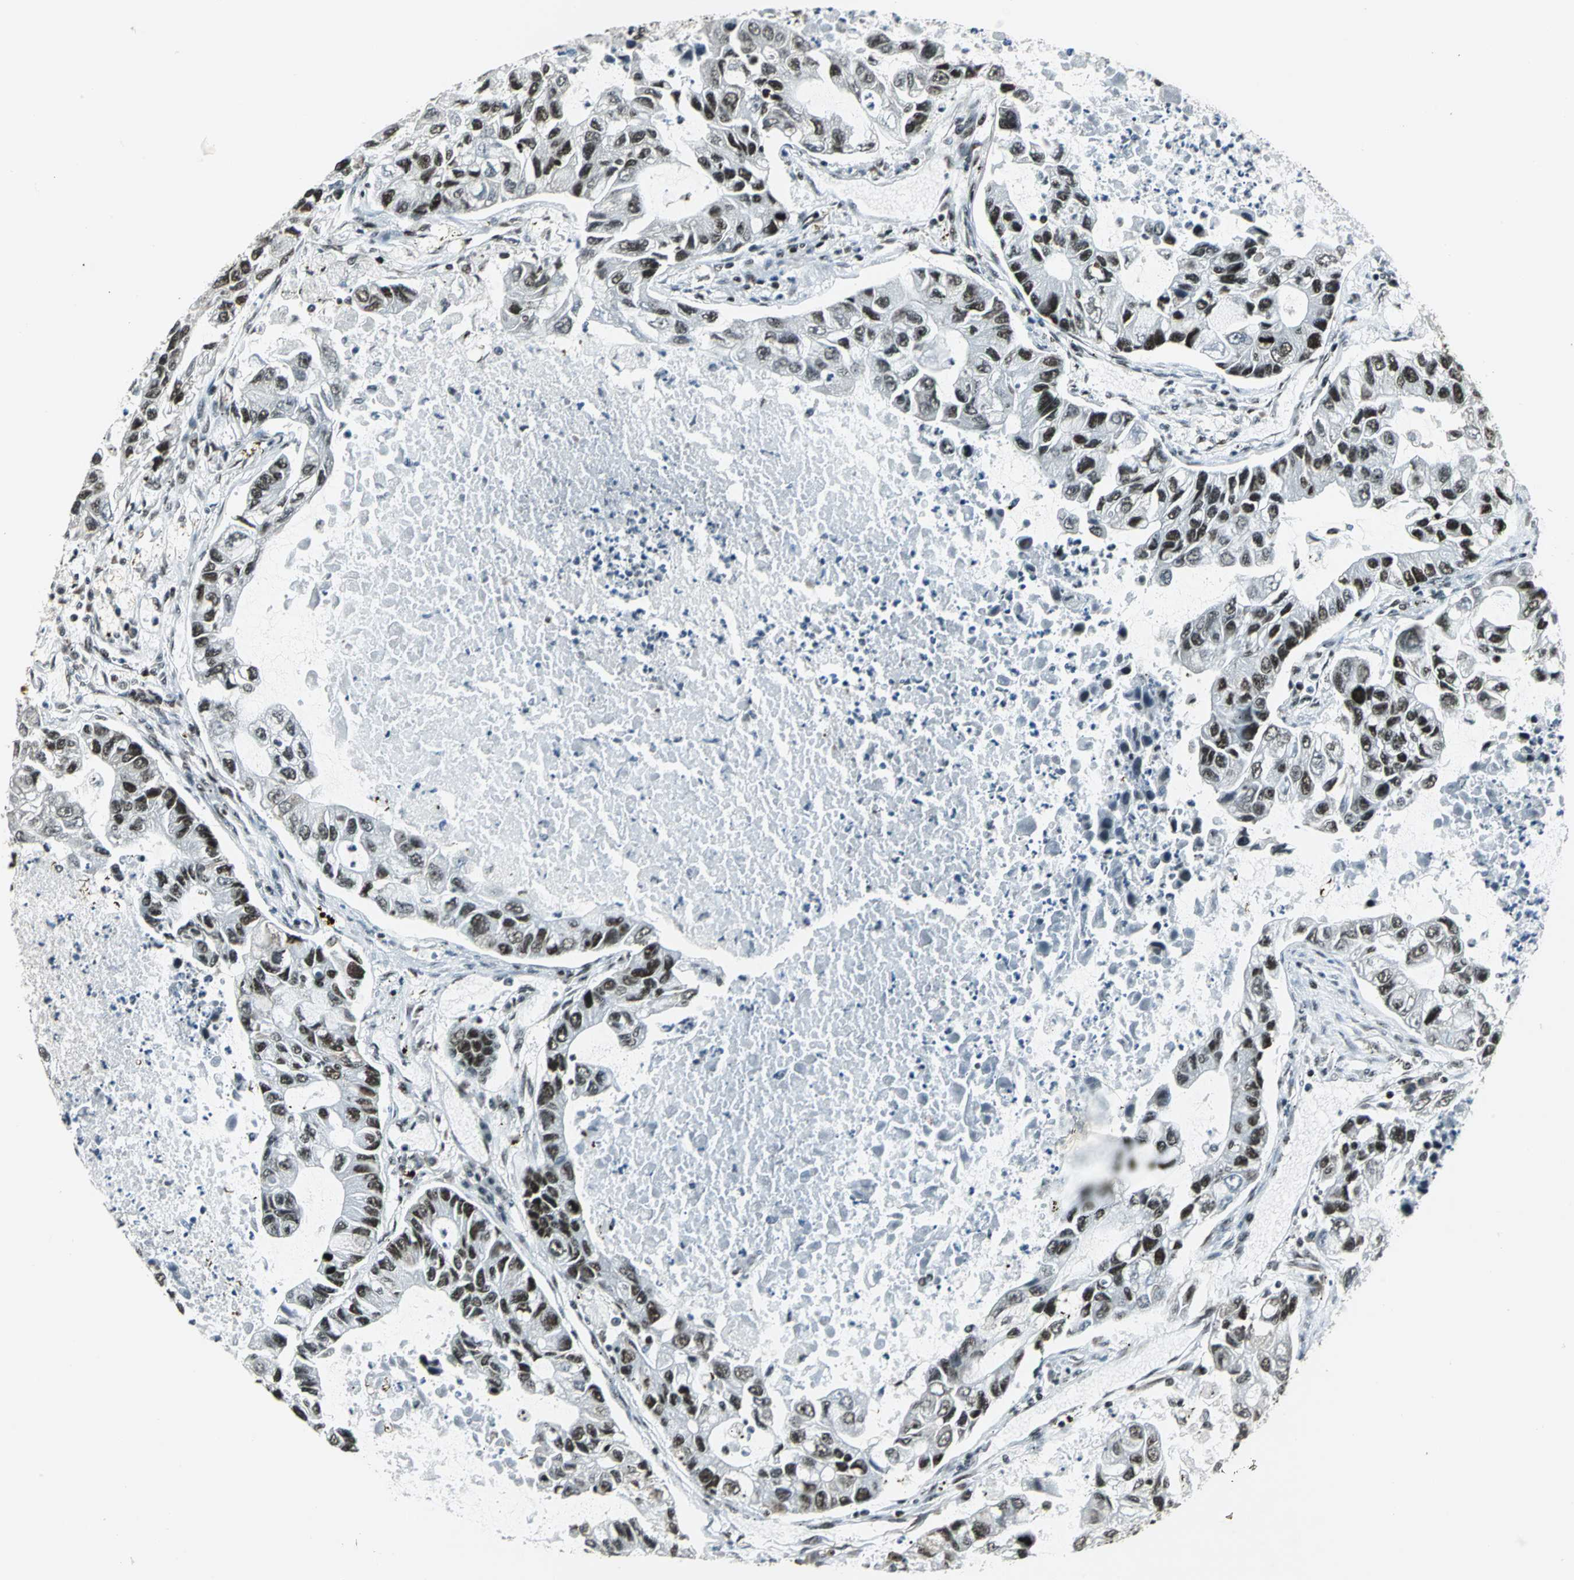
{"staining": {"intensity": "moderate", "quantity": "25%-75%", "location": "nuclear"}, "tissue": "lung cancer", "cell_type": "Tumor cells", "image_type": "cancer", "snomed": [{"axis": "morphology", "description": "Adenocarcinoma, NOS"}, {"axis": "topography", "description": "Lung"}], "caption": "Approximately 25%-75% of tumor cells in lung cancer demonstrate moderate nuclear protein positivity as visualized by brown immunohistochemical staining.", "gene": "UBTF", "patient": {"sex": "female", "age": 51}}